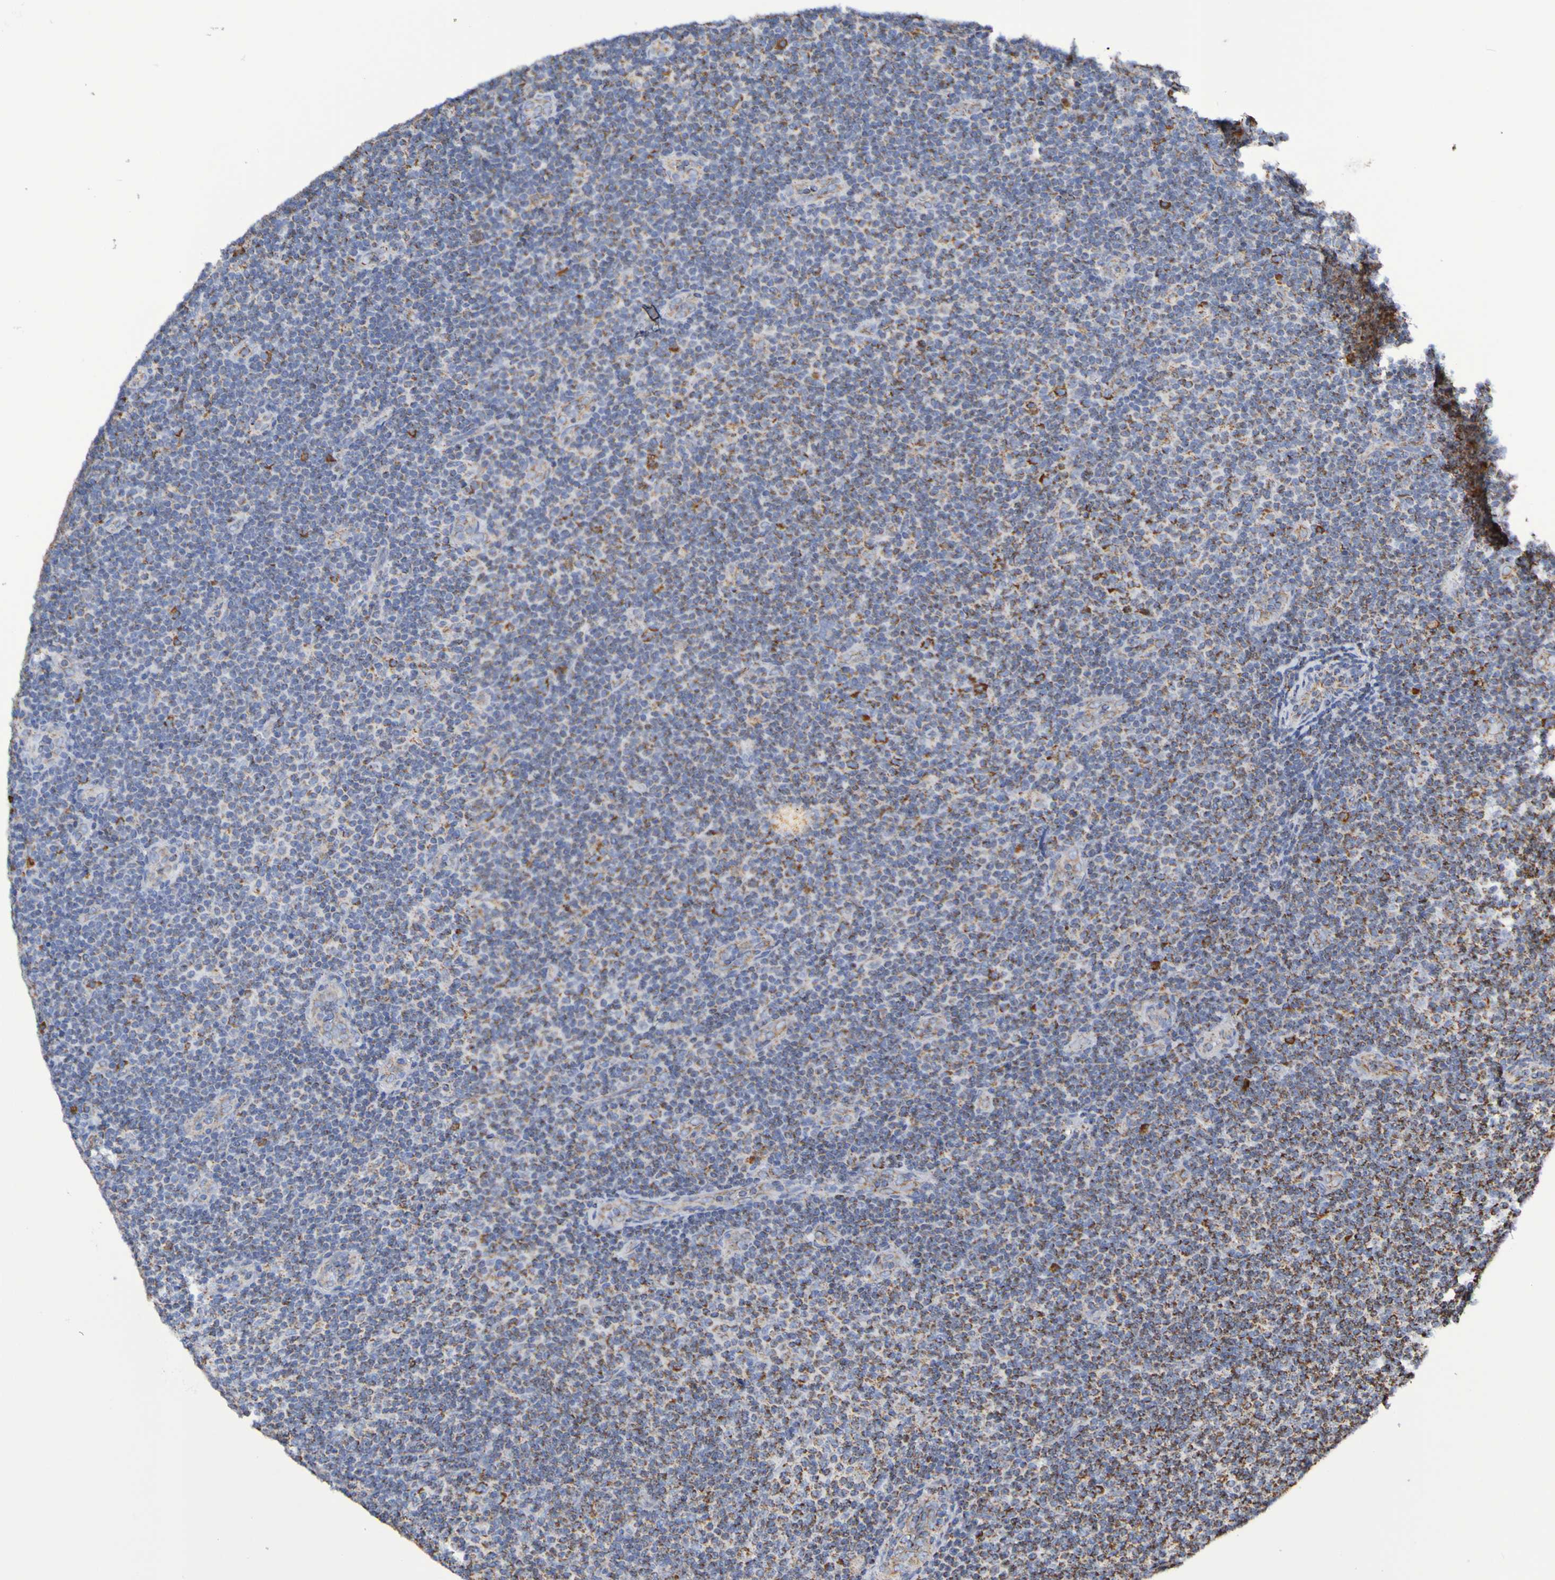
{"staining": {"intensity": "moderate", "quantity": "25%-75%", "location": "cytoplasmic/membranous"}, "tissue": "lymphoma", "cell_type": "Tumor cells", "image_type": "cancer", "snomed": [{"axis": "morphology", "description": "Malignant lymphoma, non-Hodgkin's type, Low grade"}, {"axis": "topography", "description": "Lymph node"}], "caption": "Immunohistochemistry photomicrograph of human low-grade malignant lymphoma, non-Hodgkin's type stained for a protein (brown), which reveals medium levels of moderate cytoplasmic/membranous staining in about 25%-75% of tumor cells.", "gene": "IL18R1", "patient": {"sex": "male", "age": 83}}